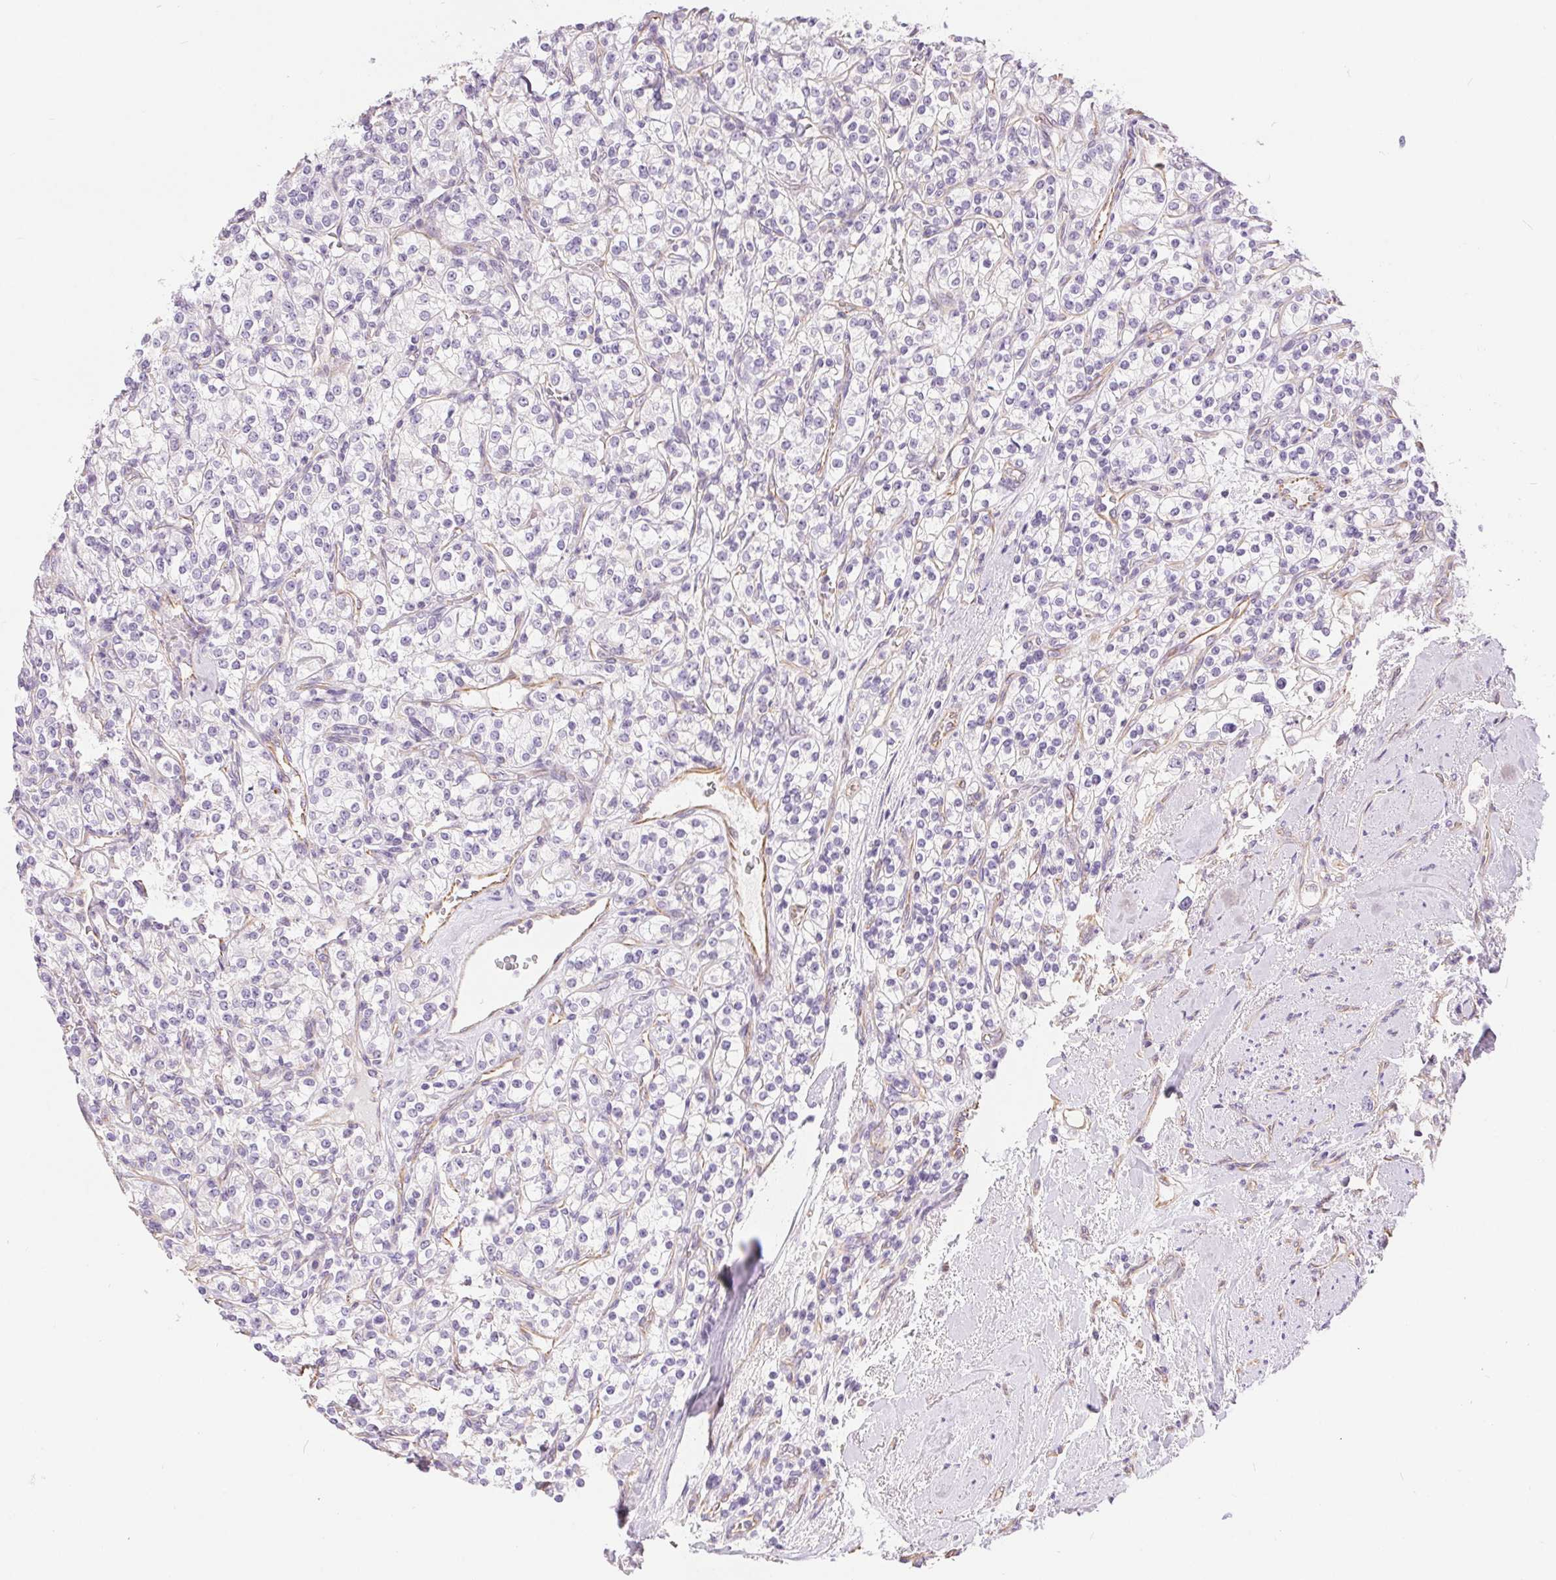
{"staining": {"intensity": "negative", "quantity": "none", "location": "none"}, "tissue": "renal cancer", "cell_type": "Tumor cells", "image_type": "cancer", "snomed": [{"axis": "morphology", "description": "Adenocarcinoma, NOS"}, {"axis": "topography", "description": "Kidney"}], "caption": "Tumor cells are negative for protein expression in human renal cancer.", "gene": "GFAP", "patient": {"sex": "male", "age": 77}}